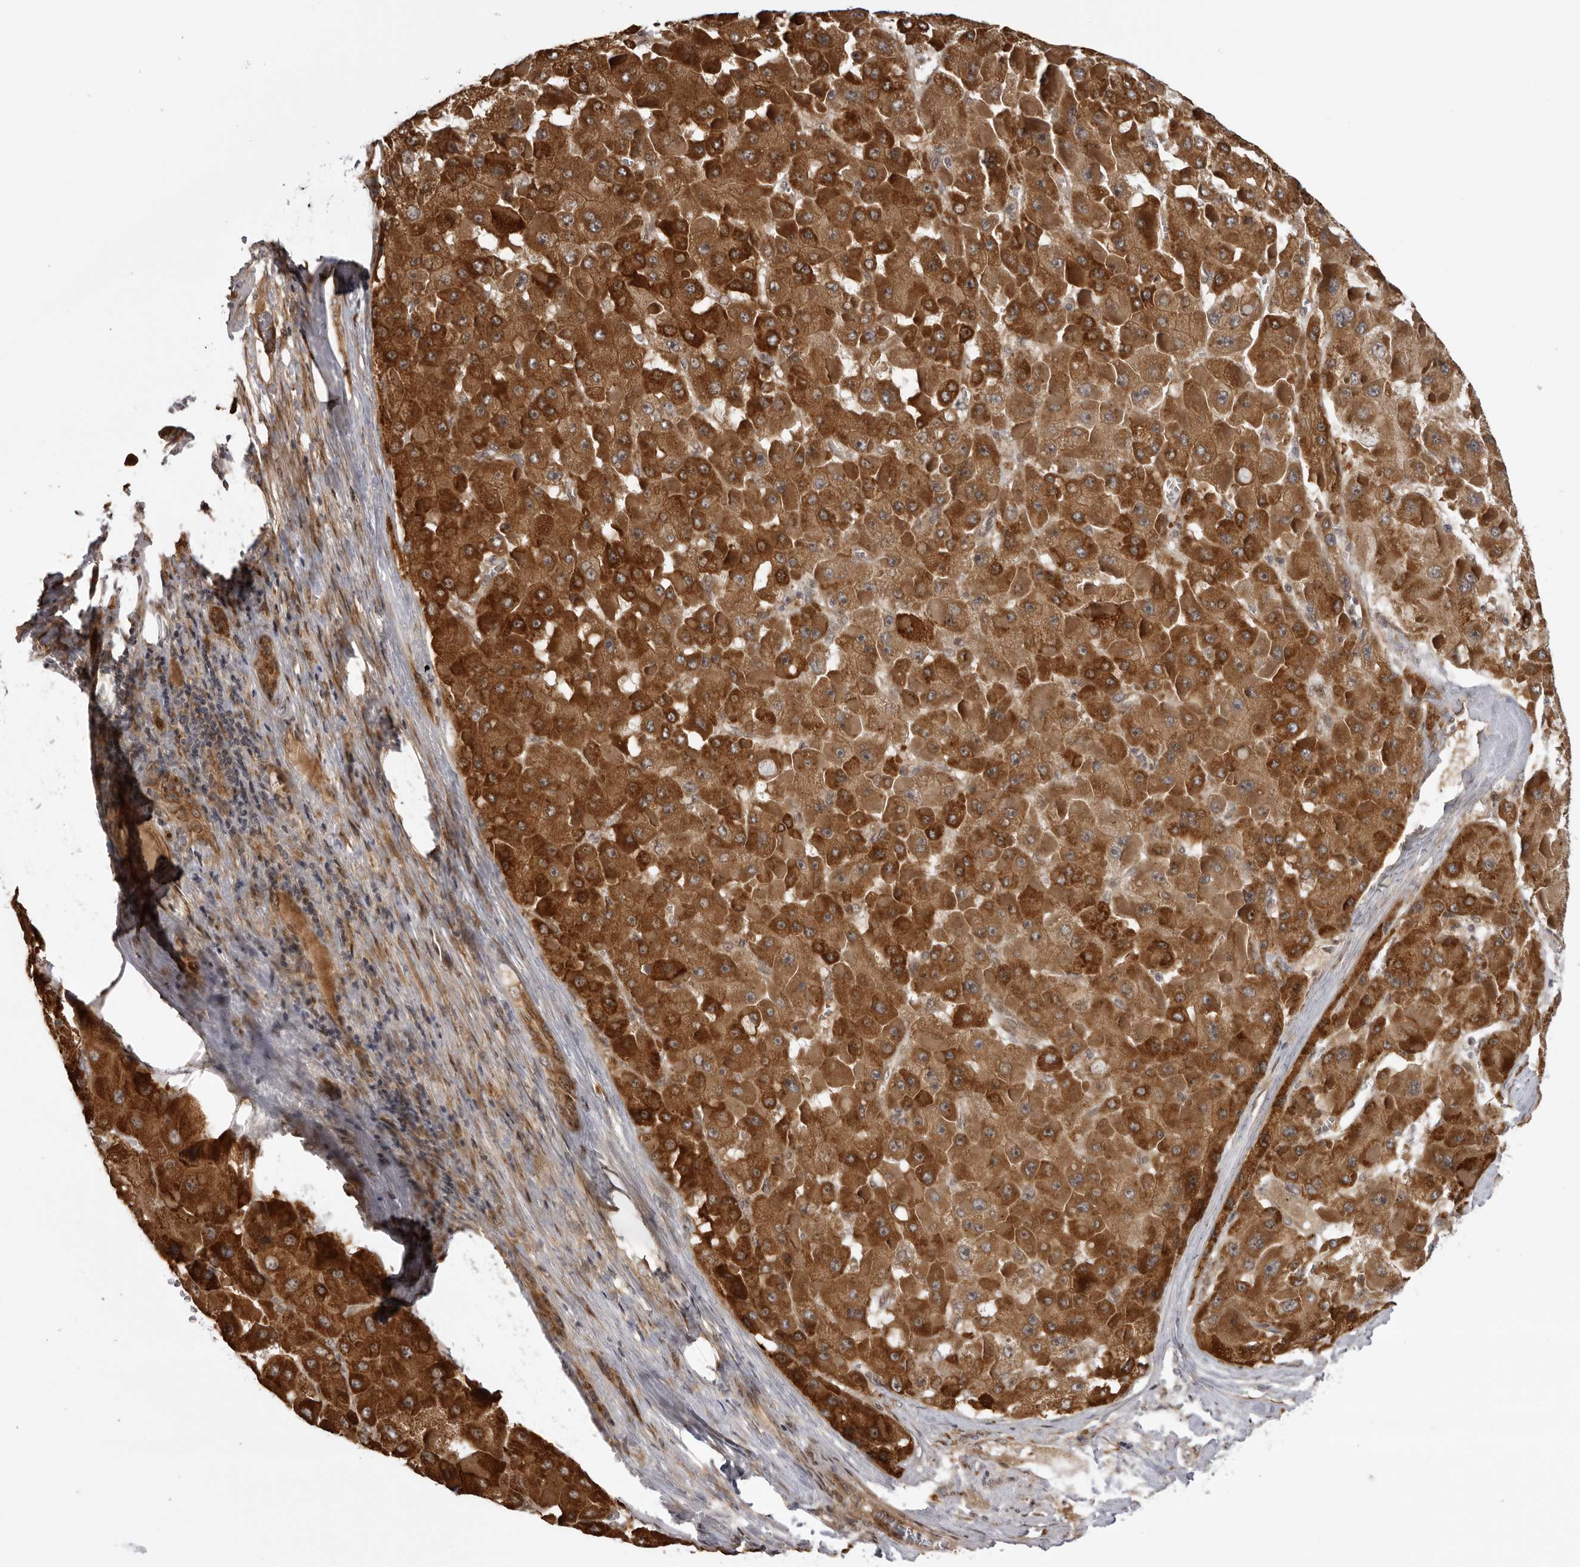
{"staining": {"intensity": "strong", "quantity": ">75%", "location": "cytoplasmic/membranous"}, "tissue": "liver cancer", "cell_type": "Tumor cells", "image_type": "cancer", "snomed": [{"axis": "morphology", "description": "Carcinoma, Hepatocellular, NOS"}, {"axis": "topography", "description": "Liver"}], "caption": "DAB immunohistochemical staining of liver hepatocellular carcinoma exhibits strong cytoplasmic/membranous protein staining in approximately >75% of tumor cells. The staining was performed using DAB to visualize the protein expression in brown, while the nuclei were stained in blue with hematoxylin (Magnification: 20x).", "gene": "DNAH14", "patient": {"sex": "female", "age": 73}}